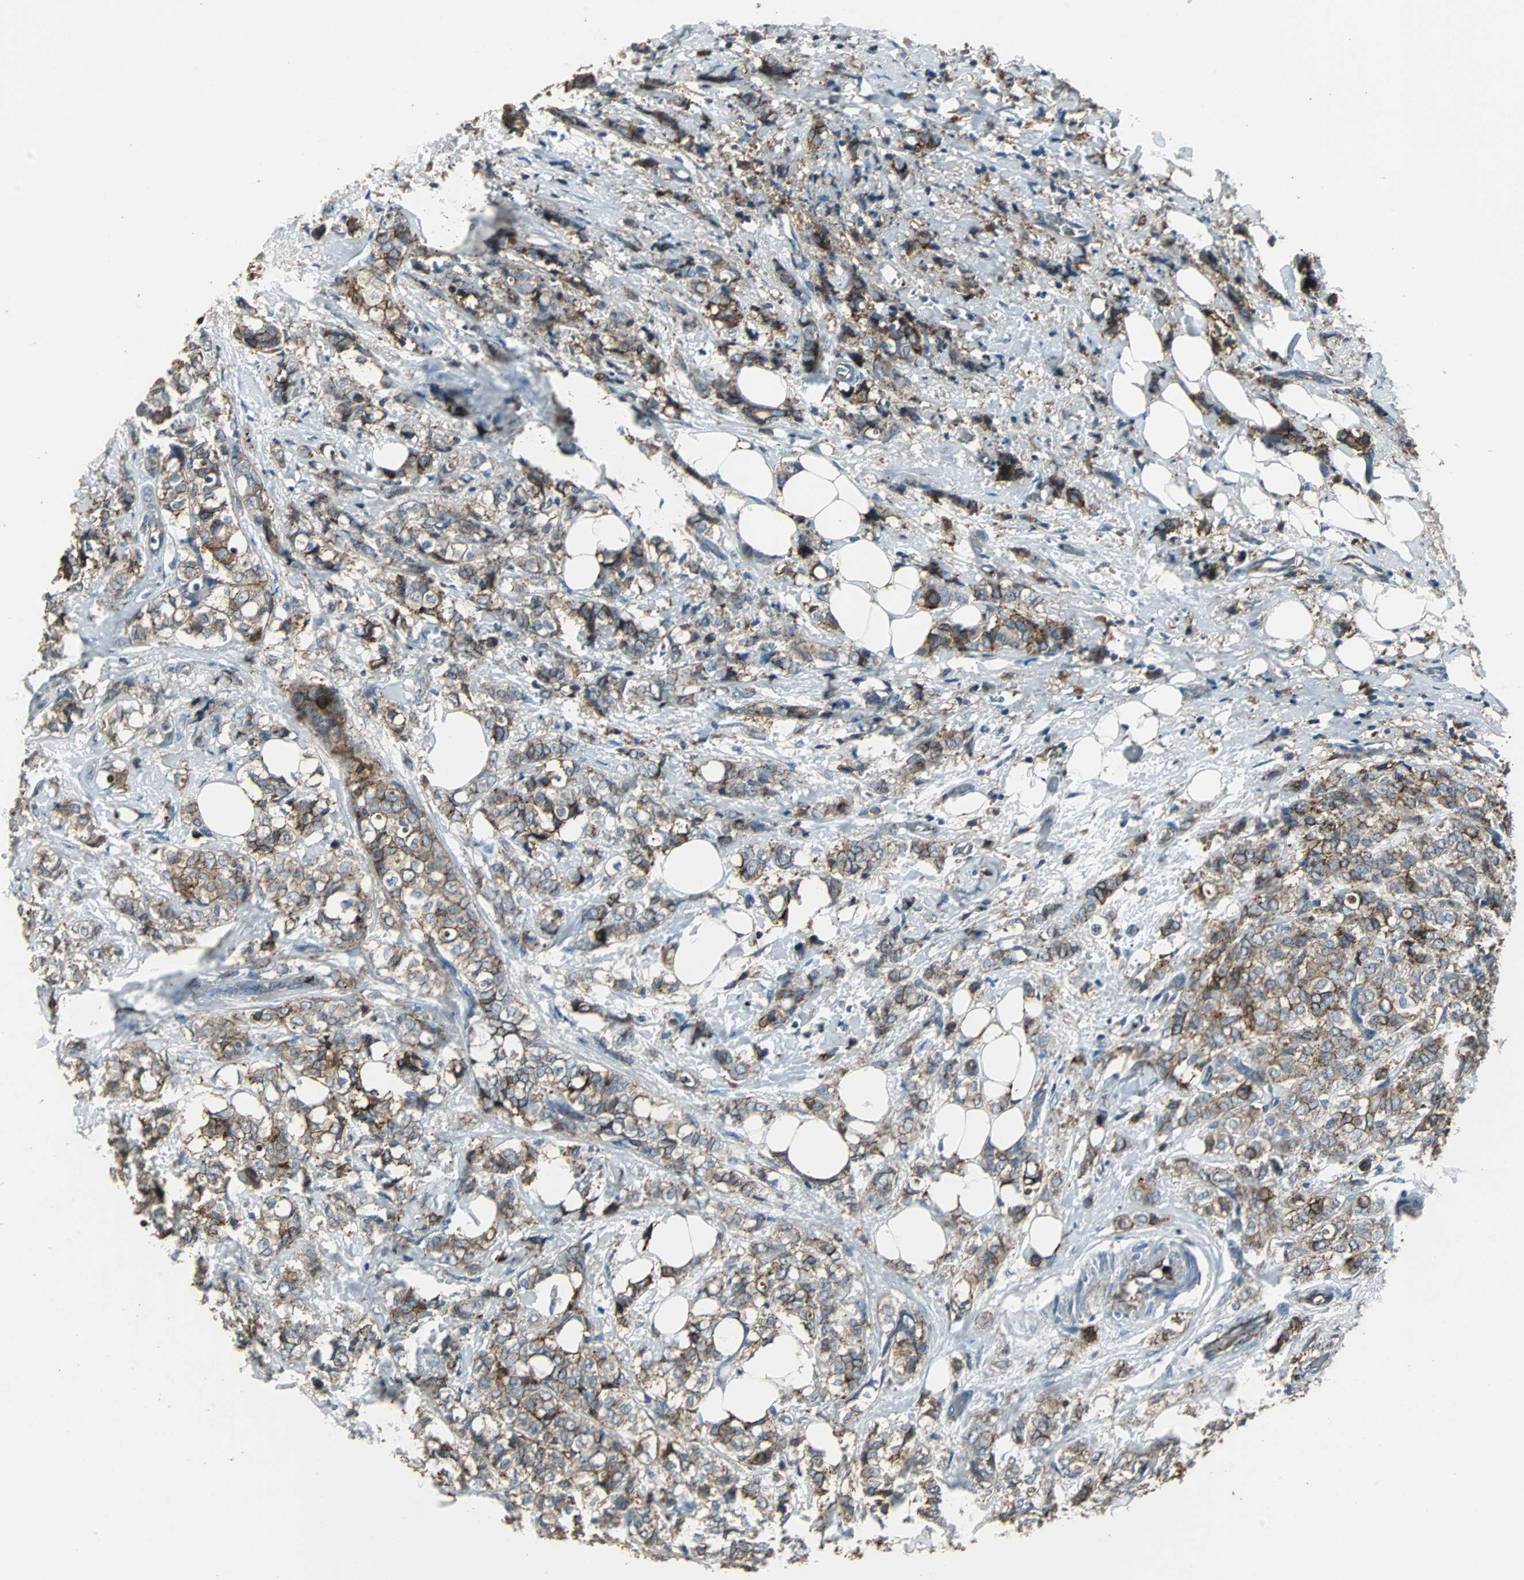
{"staining": {"intensity": "moderate", "quantity": ">75%", "location": "cytoplasmic/membranous"}, "tissue": "breast cancer", "cell_type": "Tumor cells", "image_type": "cancer", "snomed": [{"axis": "morphology", "description": "Lobular carcinoma"}, {"axis": "topography", "description": "Breast"}], "caption": "A brown stain shows moderate cytoplasmic/membranous expression of a protein in human breast cancer (lobular carcinoma) tumor cells. (Brightfield microscopy of DAB IHC at high magnification).", "gene": "F11R", "patient": {"sex": "female", "age": 60}}